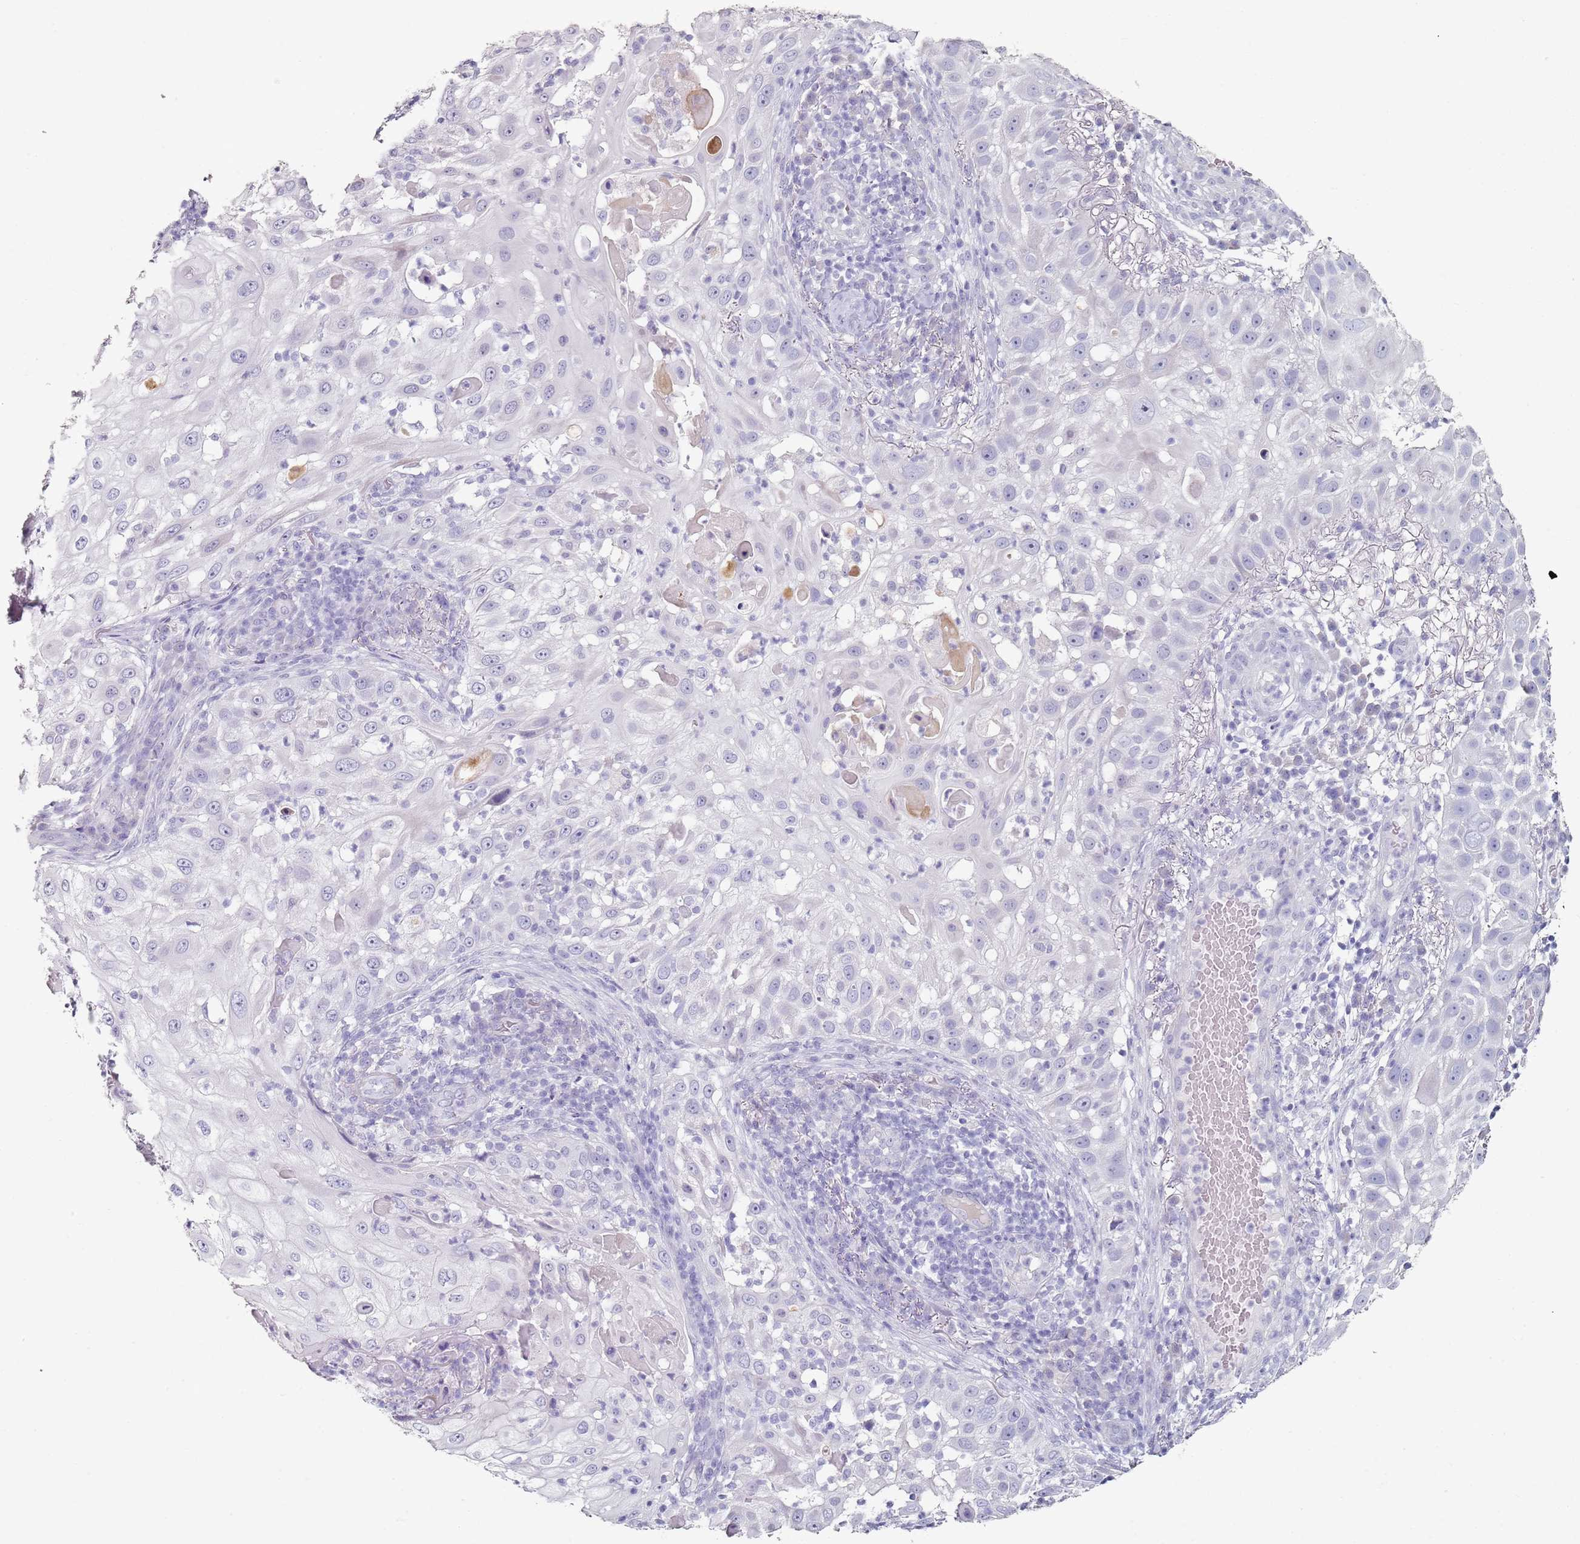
{"staining": {"intensity": "negative", "quantity": "none", "location": "none"}, "tissue": "skin cancer", "cell_type": "Tumor cells", "image_type": "cancer", "snomed": [{"axis": "morphology", "description": "Squamous cell carcinoma, NOS"}, {"axis": "topography", "description": "Skin"}], "caption": "The photomicrograph demonstrates no significant staining in tumor cells of skin cancer (squamous cell carcinoma).", "gene": "DNAH11", "patient": {"sex": "female", "age": 44}}